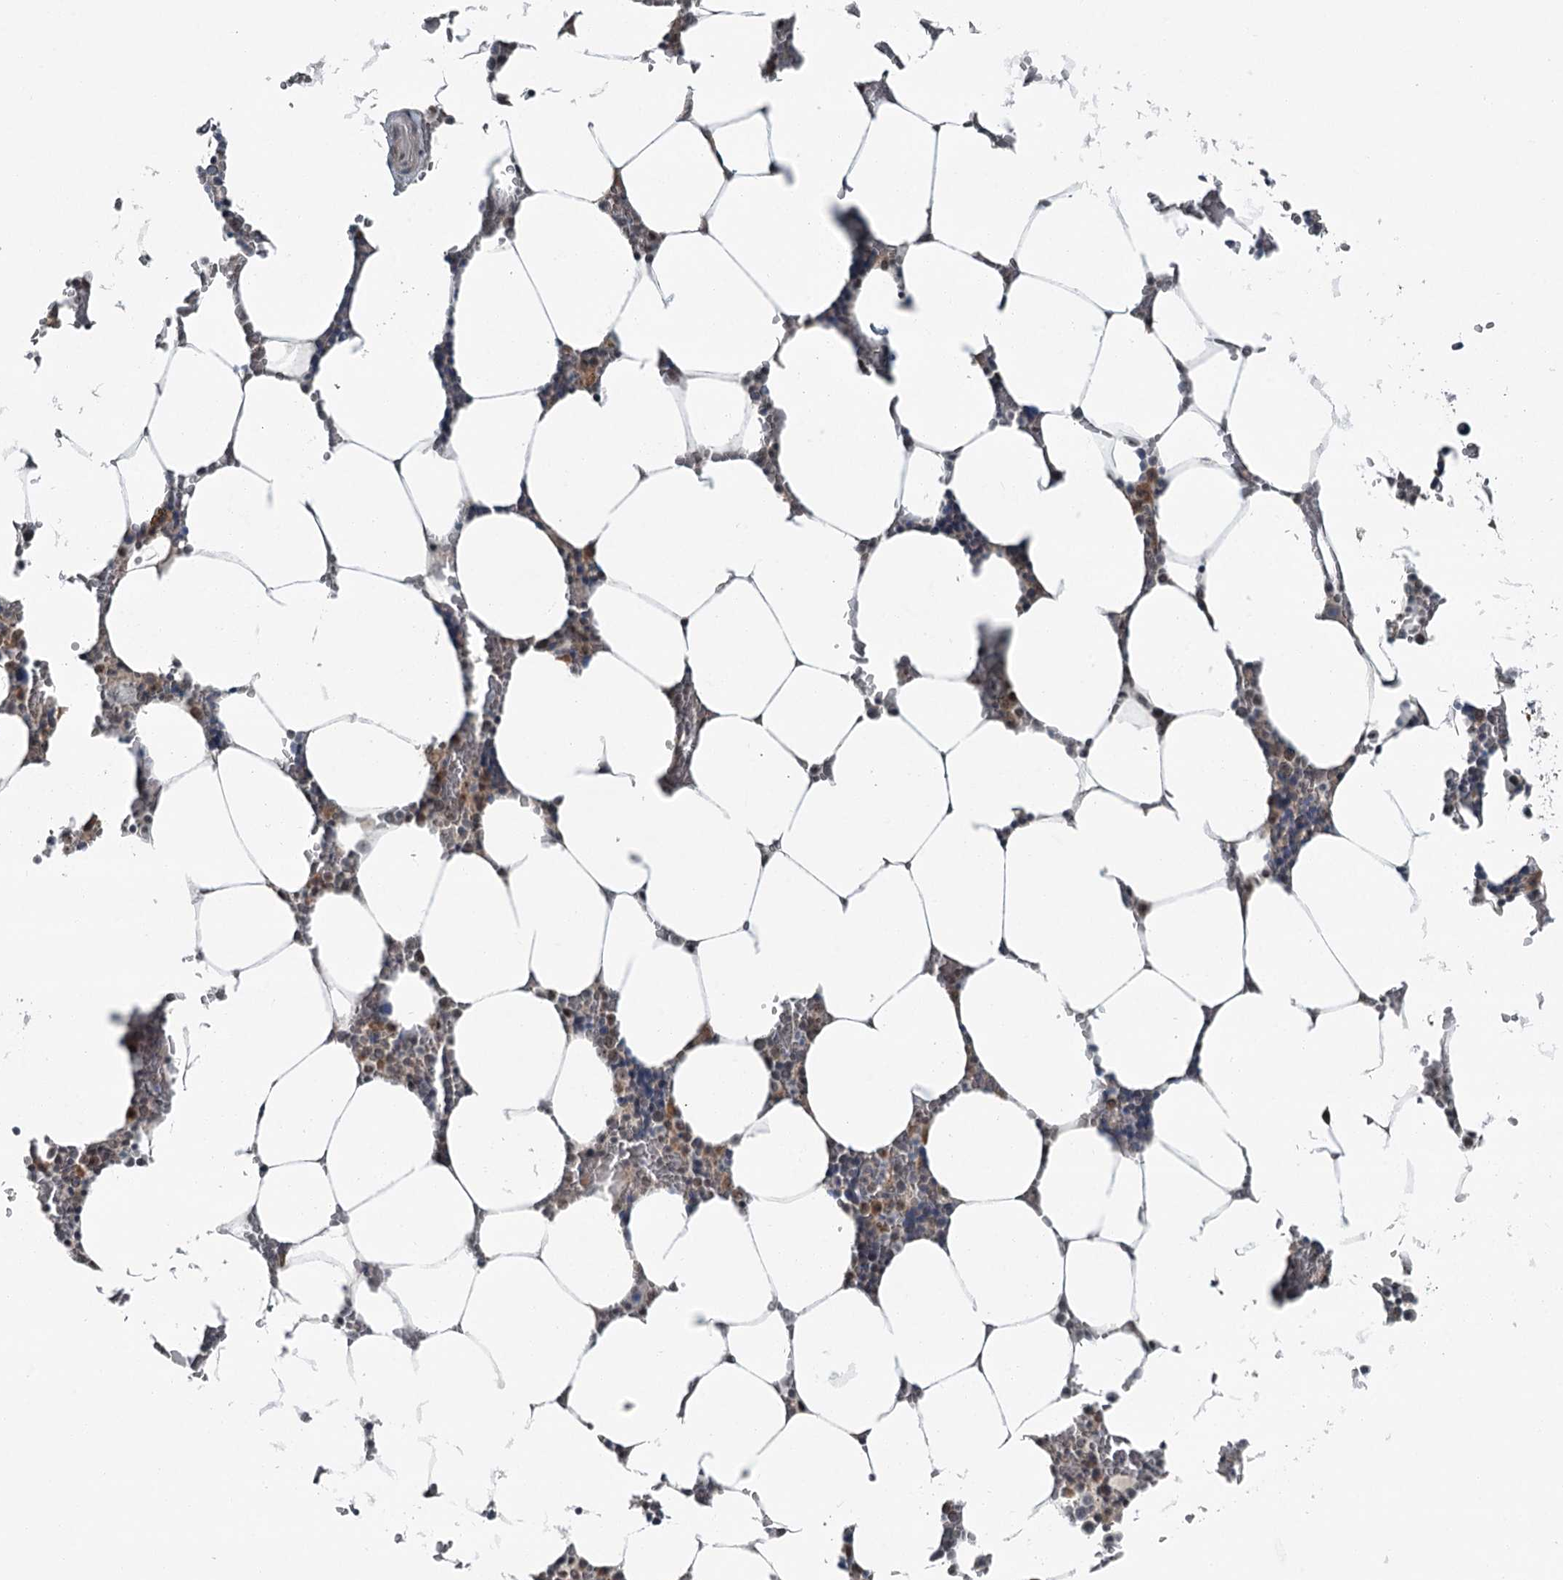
{"staining": {"intensity": "moderate", "quantity": "<25%", "location": "cytoplasmic/membranous"}, "tissue": "bone marrow", "cell_type": "Hematopoietic cells", "image_type": "normal", "snomed": [{"axis": "morphology", "description": "Normal tissue, NOS"}, {"axis": "topography", "description": "Bone marrow"}], "caption": "High-magnification brightfield microscopy of benign bone marrow stained with DAB (3,3'-diaminobenzidine) (brown) and counterstained with hematoxylin (blue). hematopoietic cells exhibit moderate cytoplasmic/membranous positivity is present in approximately<25% of cells.", "gene": "EXOSC1", "patient": {"sex": "male", "age": 70}}